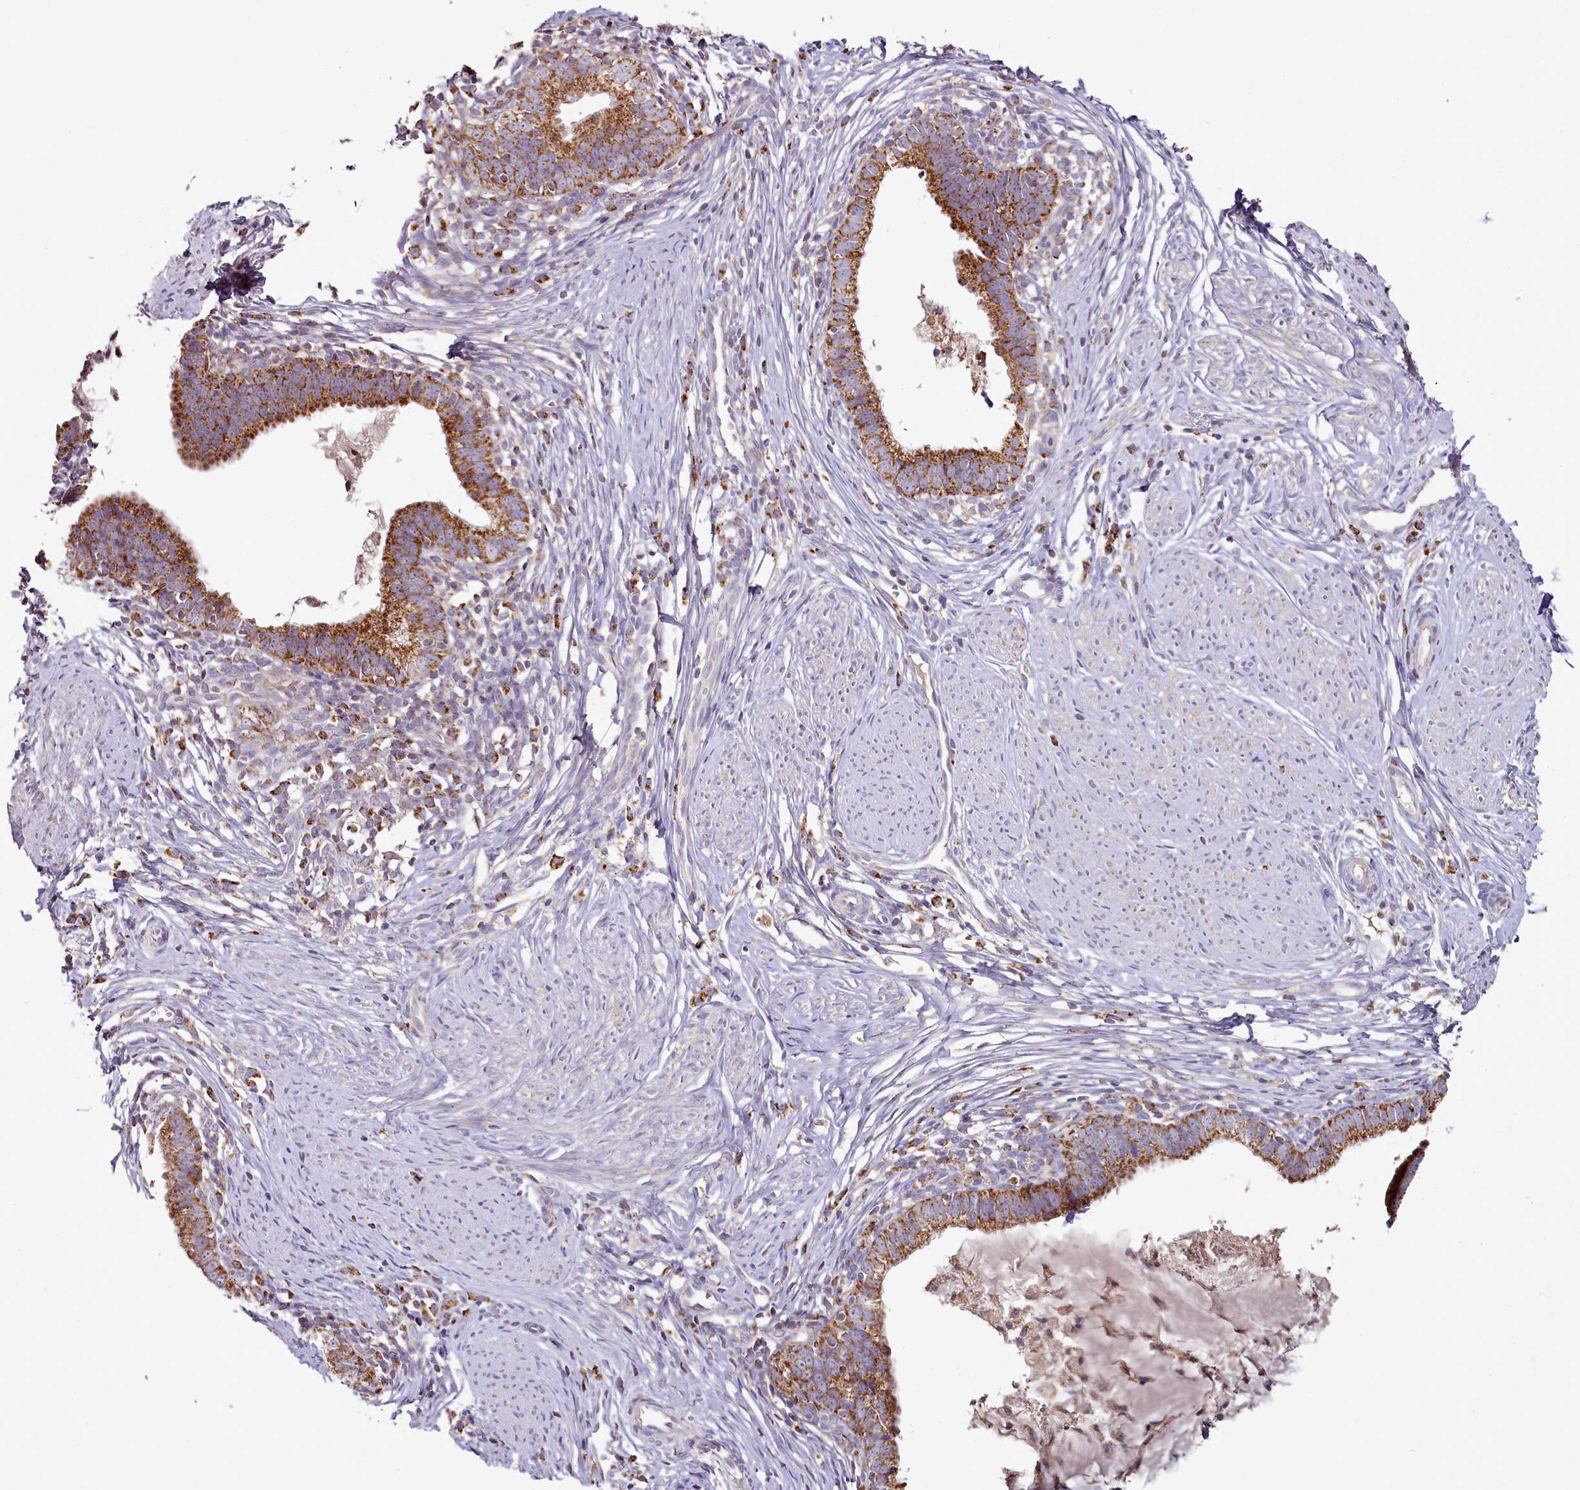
{"staining": {"intensity": "strong", "quantity": ">75%", "location": "cytoplasmic/membranous"}, "tissue": "cervical cancer", "cell_type": "Tumor cells", "image_type": "cancer", "snomed": [{"axis": "morphology", "description": "Adenocarcinoma, NOS"}, {"axis": "topography", "description": "Cervix"}], "caption": "Protein staining of cervical cancer (adenocarcinoma) tissue demonstrates strong cytoplasmic/membranous staining in about >75% of tumor cells.", "gene": "ACSS1", "patient": {"sex": "female", "age": 36}}